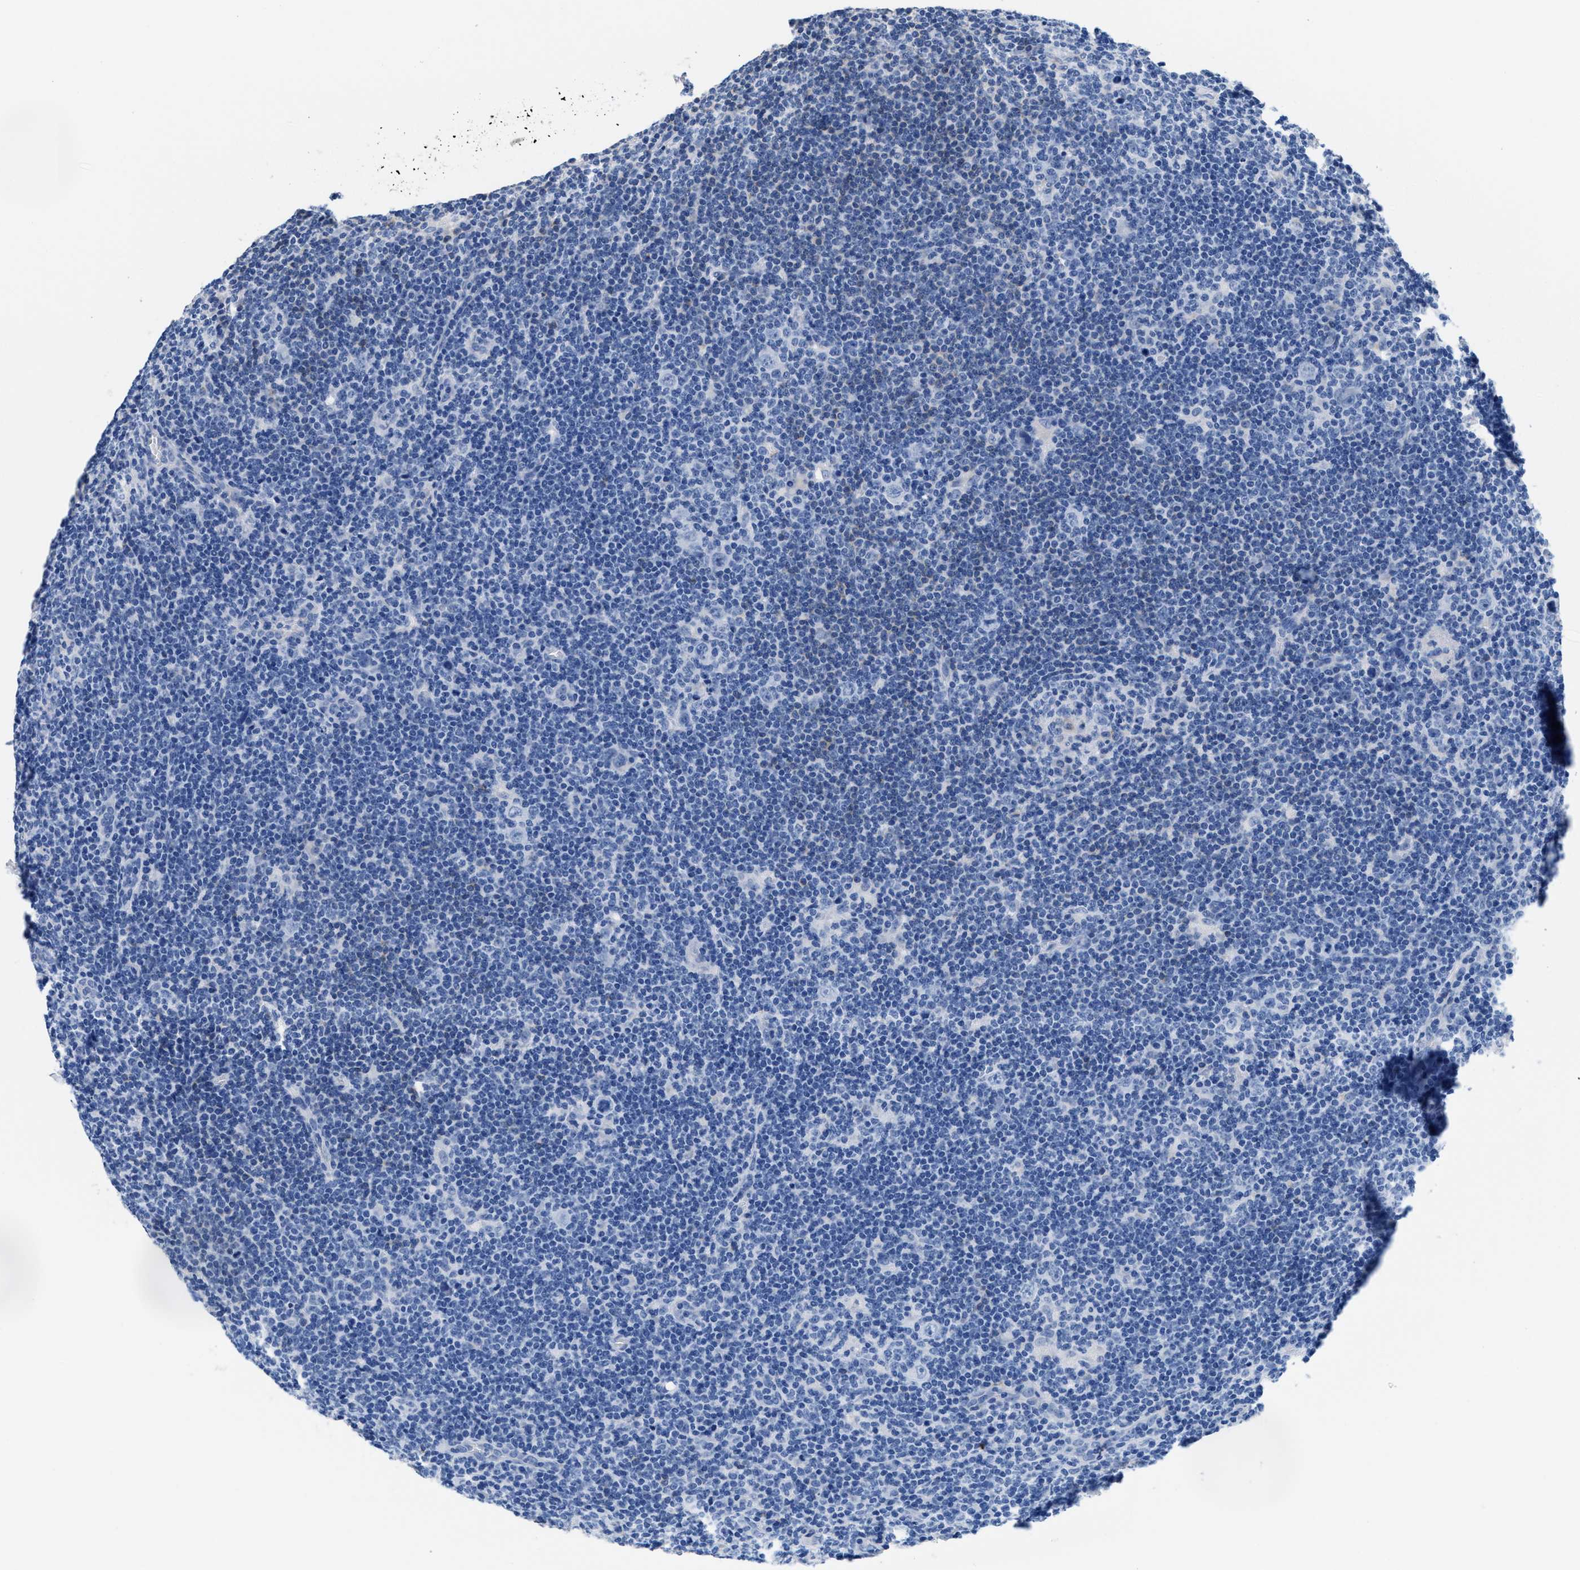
{"staining": {"intensity": "negative", "quantity": "none", "location": "none"}, "tissue": "lymphoma", "cell_type": "Tumor cells", "image_type": "cancer", "snomed": [{"axis": "morphology", "description": "Hodgkin's disease, NOS"}, {"axis": "topography", "description": "Lymph node"}], "caption": "This is a histopathology image of immunohistochemistry staining of Hodgkin's disease, which shows no positivity in tumor cells.", "gene": "SLFN13", "patient": {"sex": "female", "age": 57}}